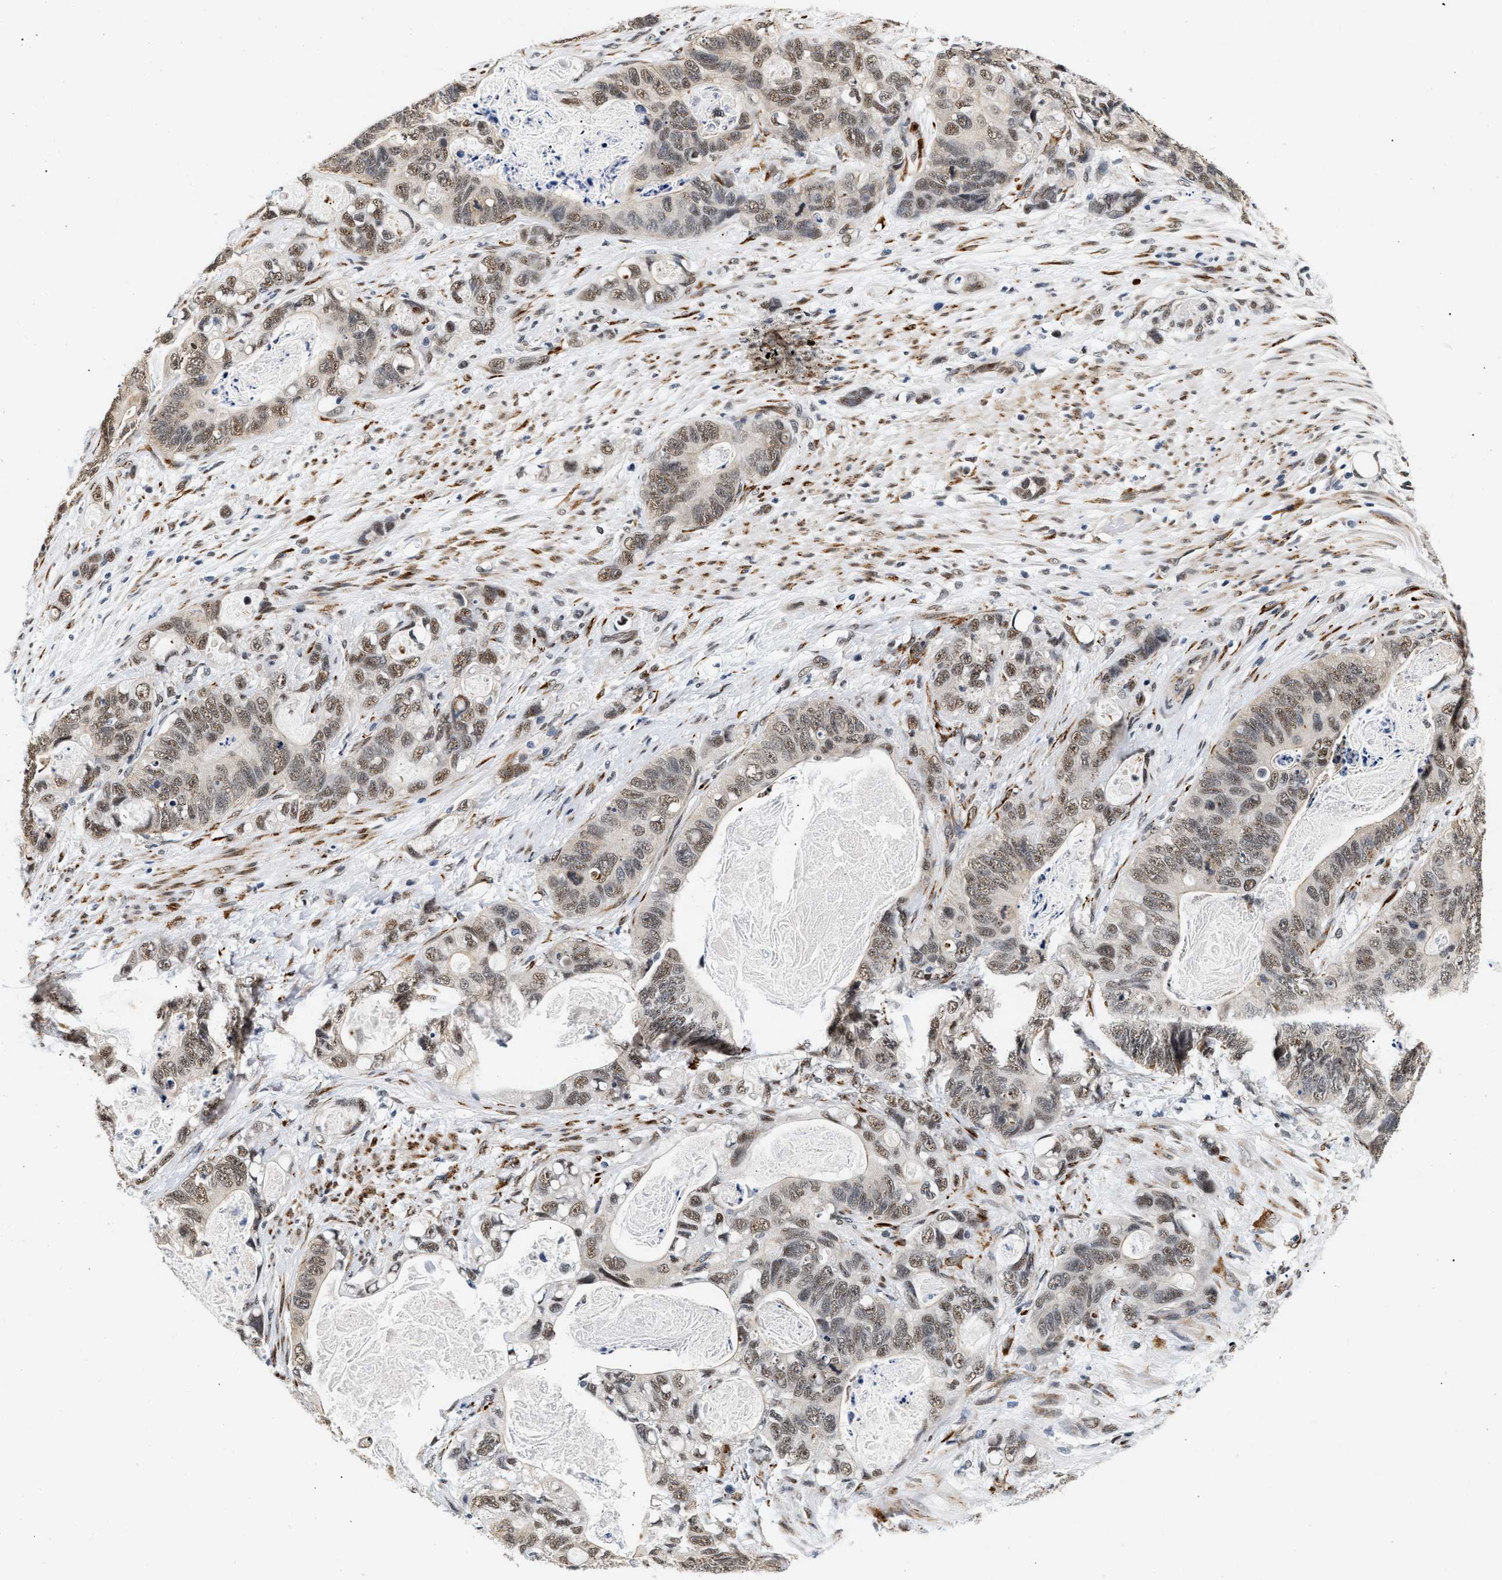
{"staining": {"intensity": "weak", "quantity": ">75%", "location": "nuclear"}, "tissue": "stomach cancer", "cell_type": "Tumor cells", "image_type": "cancer", "snomed": [{"axis": "morphology", "description": "Normal tissue, NOS"}, {"axis": "morphology", "description": "Adenocarcinoma, NOS"}, {"axis": "topography", "description": "Stomach"}], "caption": "Brown immunohistochemical staining in human stomach cancer shows weak nuclear positivity in approximately >75% of tumor cells.", "gene": "THOC1", "patient": {"sex": "female", "age": 89}}